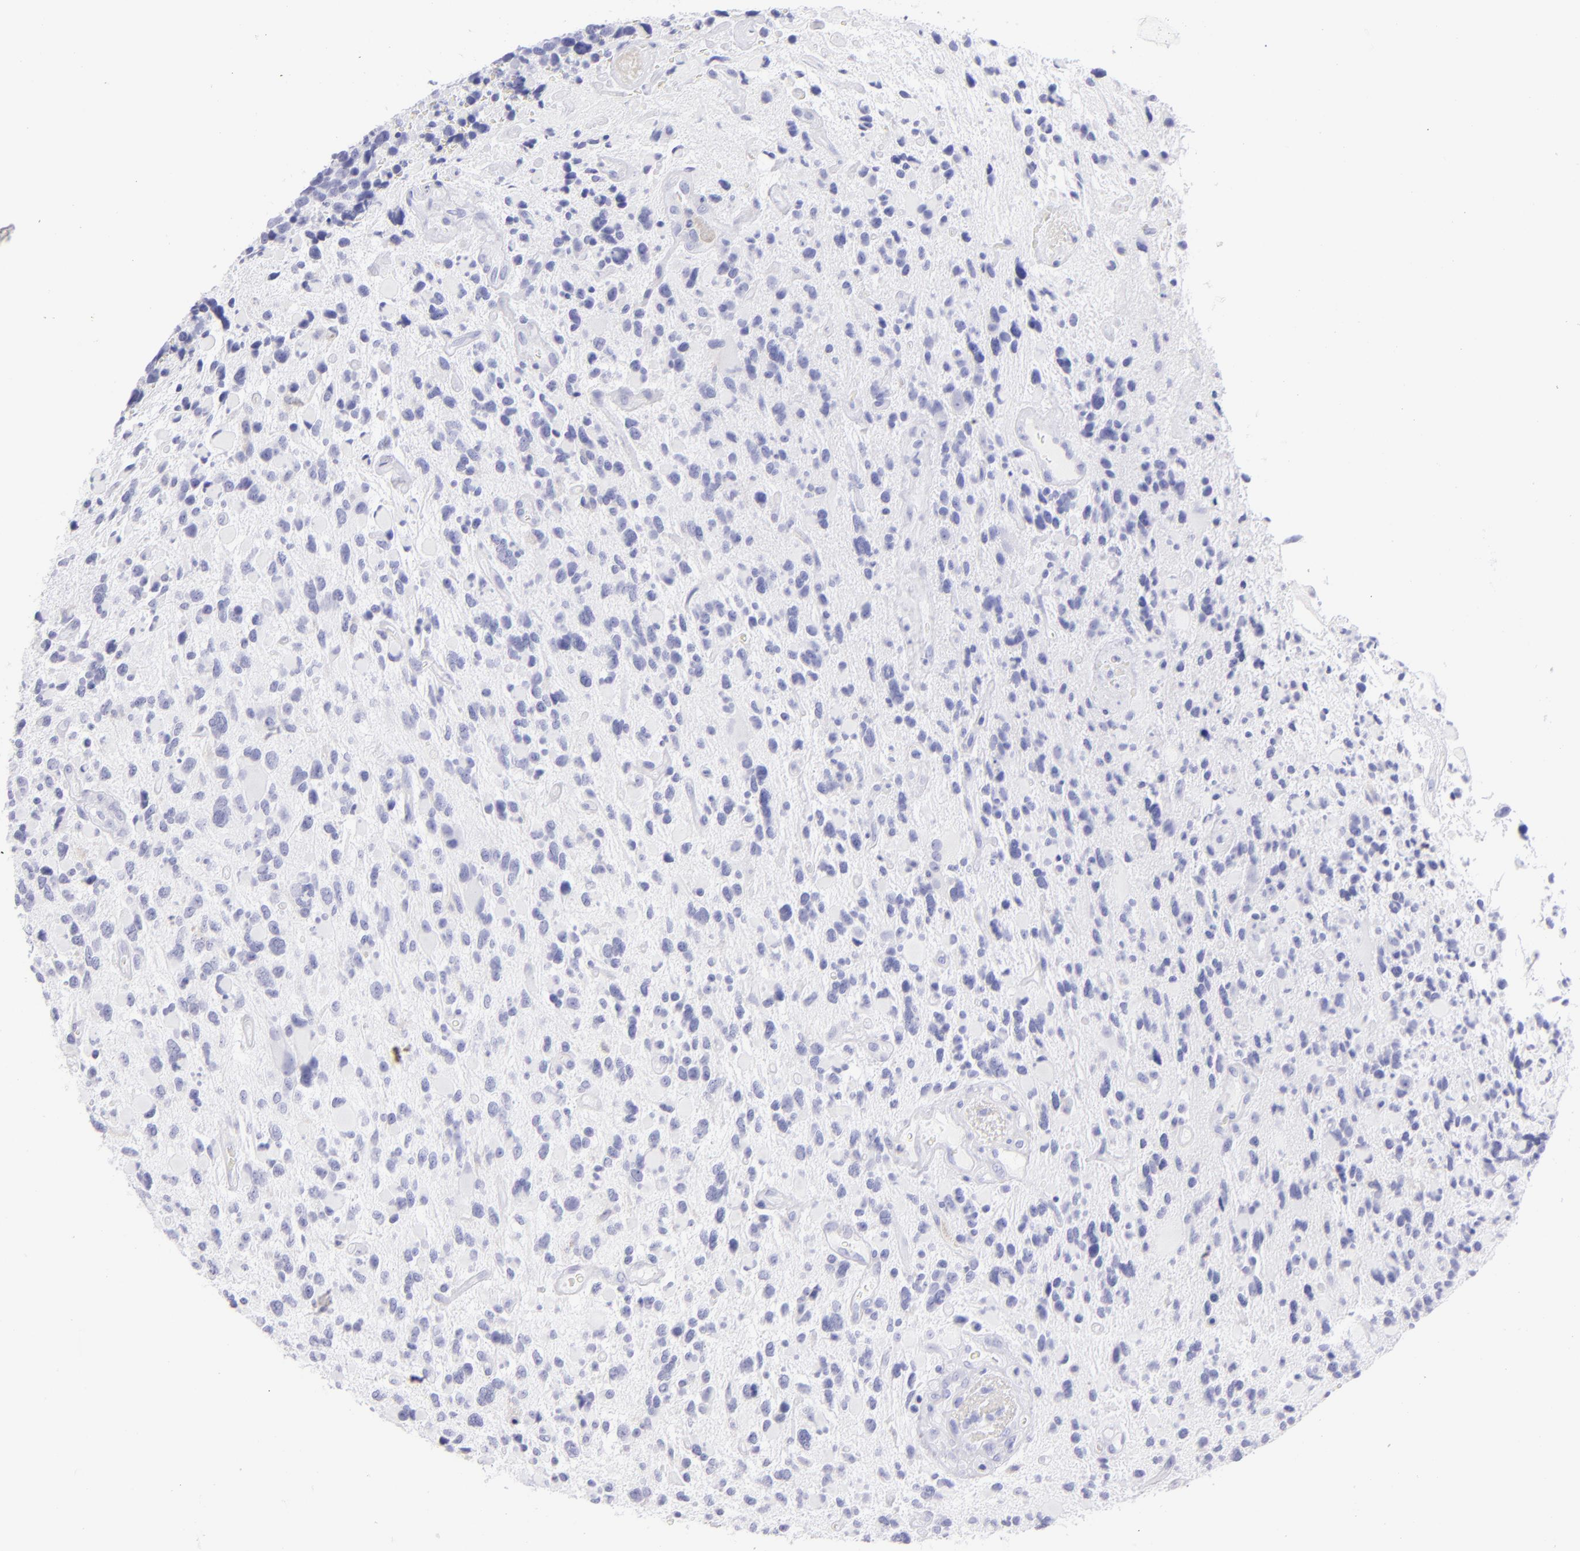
{"staining": {"intensity": "negative", "quantity": "none", "location": "none"}, "tissue": "glioma", "cell_type": "Tumor cells", "image_type": "cancer", "snomed": [{"axis": "morphology", "description": "Glioma, malignant, High grade"}, {"axis": "topography", "description": "Brain"}], "caption": "A high-resolution photomicrograph shows immunohistochemistry (IHC) staining of glioma, which exhibits no significant staining in tumor cells.", "gene": "CD69", "patient": {"sex": "female", "age": 37}}